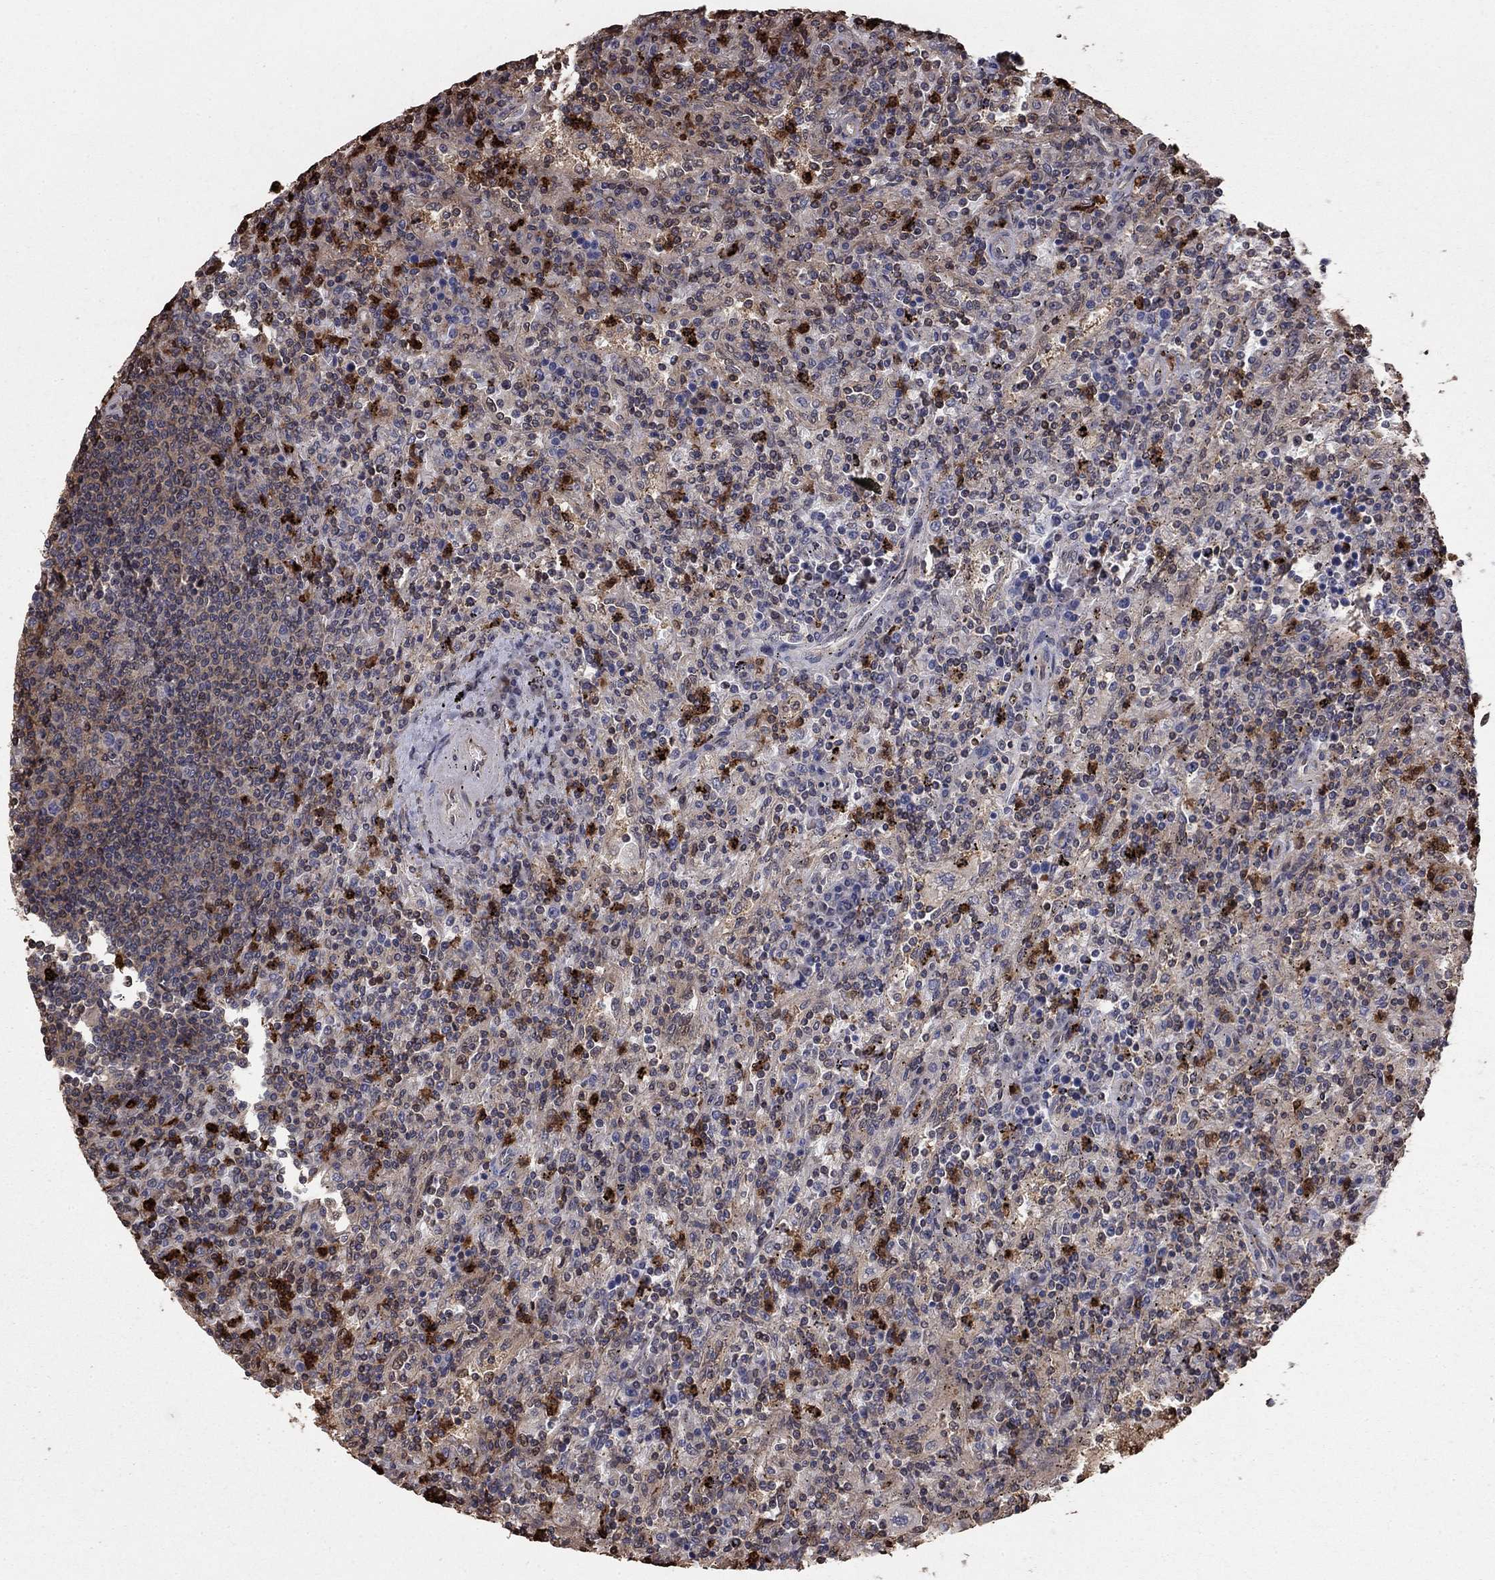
{"staining": {"intensity": "negative", "quantity": "none", "location": "none"}, "tissue": "lymphoma", "cell_type": "Tumor cells", "image_type": "cancer", "snomed": [{"axis": "morphology", "description": "Malignant lymphoma, non-Hodgkin's type, Low grade"}, {"axis": "topography", "description": "Spleen"}], "caption": "A micrograph of human lymphoma is negative for staining in tumor cells.", "gene": "GYG1", "patient": {"sex": "male", "age": 62}}